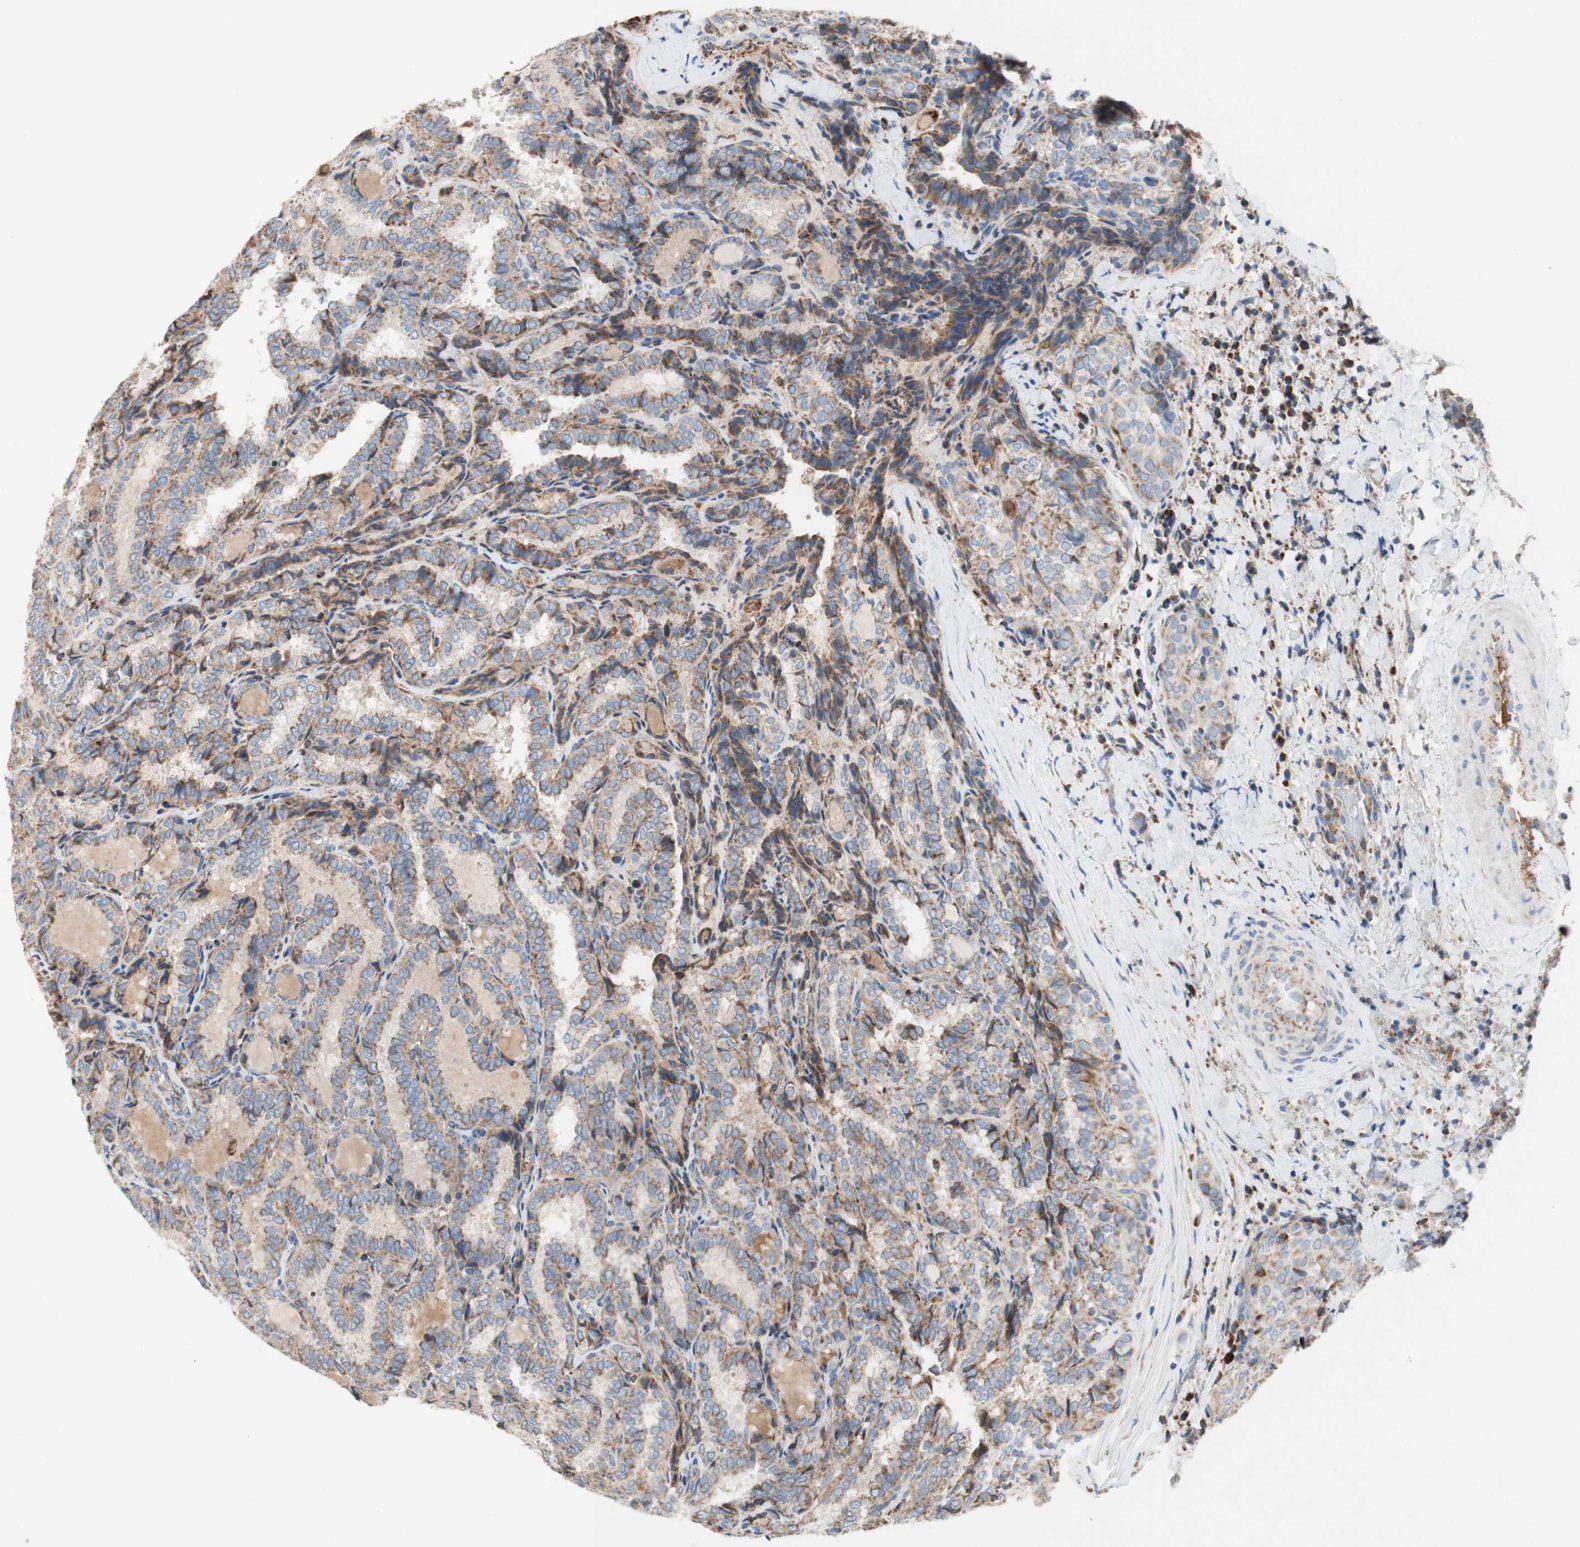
{"staining": {"intensity": "moderate", "quantity": ">75%", "location": "cytoplasmic/membranous"}, "tissue": "thyroid cancer", "cell_type": "Tumor cells", "image_type": "cancer", "snomed": [{"axis": "morphology", "description": "Normal tissue, NOS"}, {"axis": "morphology", "description": "Papillary adenocarcinoma, NOS"}, {"axis": "topography", "description": "Thyroid gland"}], "caption": "A photomicrograph of human papillary adenocarcinoma (thyroid) stained for a protein shows moderate cytoplasmic/membranous brown staining in tumor cells.", "gene": "SDHB", "patient": {"sex": "female", "age": 30}}